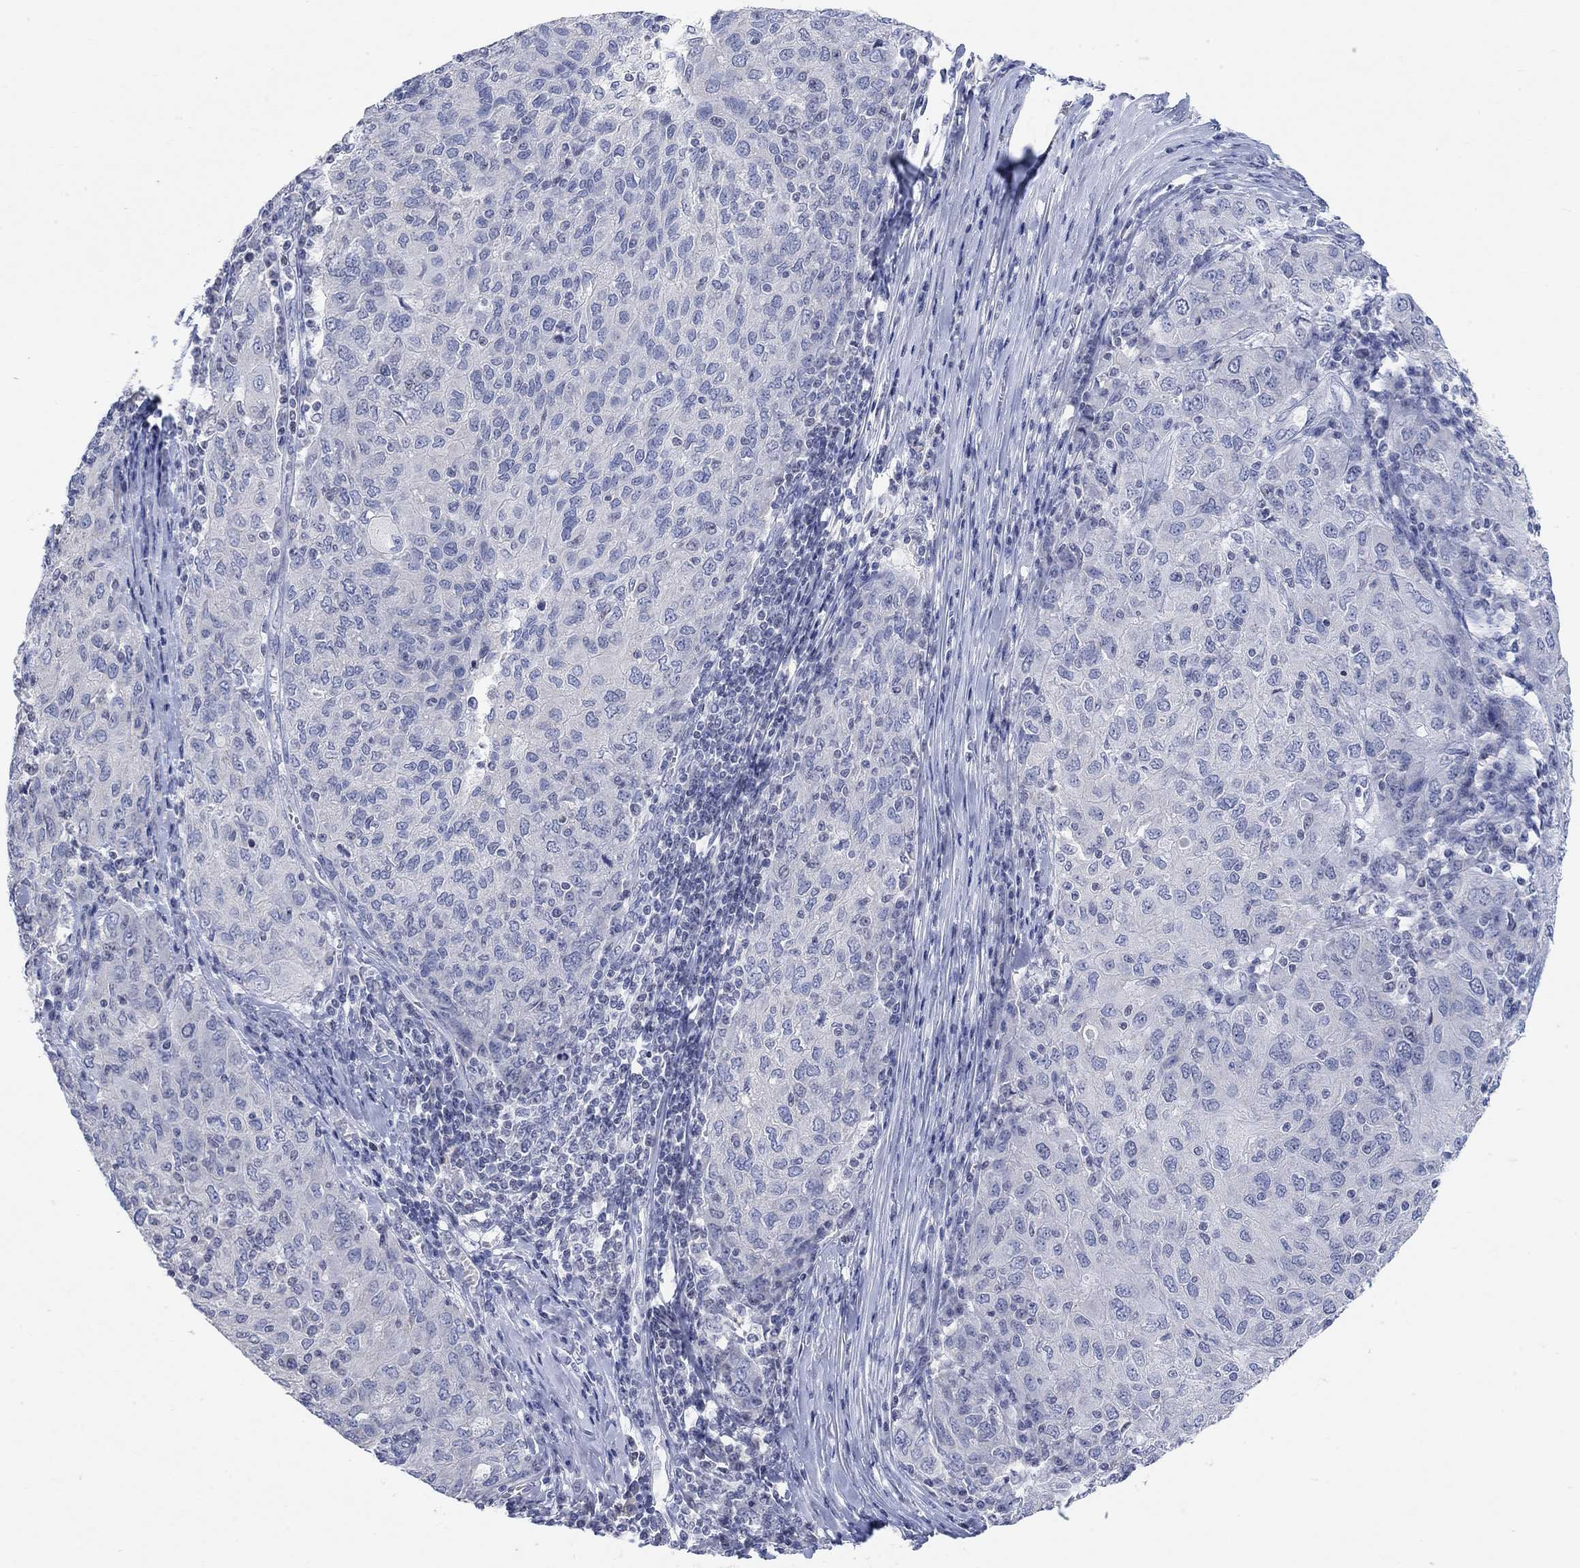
{"staining": {"intensity": "negative", "quantity": "none", "location": "none"}, "tissue": "ovarian cancer", "cell_type": "Tumor cells", "image_type": "cancer", "snomed": [{"axis": "morphology", "description": "Carcinoma, endometroid"}, {"axis": "topography", "description": "Ovary"}], "caption": "The histopathology image shows no staining of tumor cells in endometroid carcinoma (ovarian). (Stains: DAB IHC with hematoxylin counter stain, Microscopy: brightfield microscopy at high magnification).", "gene": "ATP6V1E2", "patient": {"sex": "female", "age": 50}}